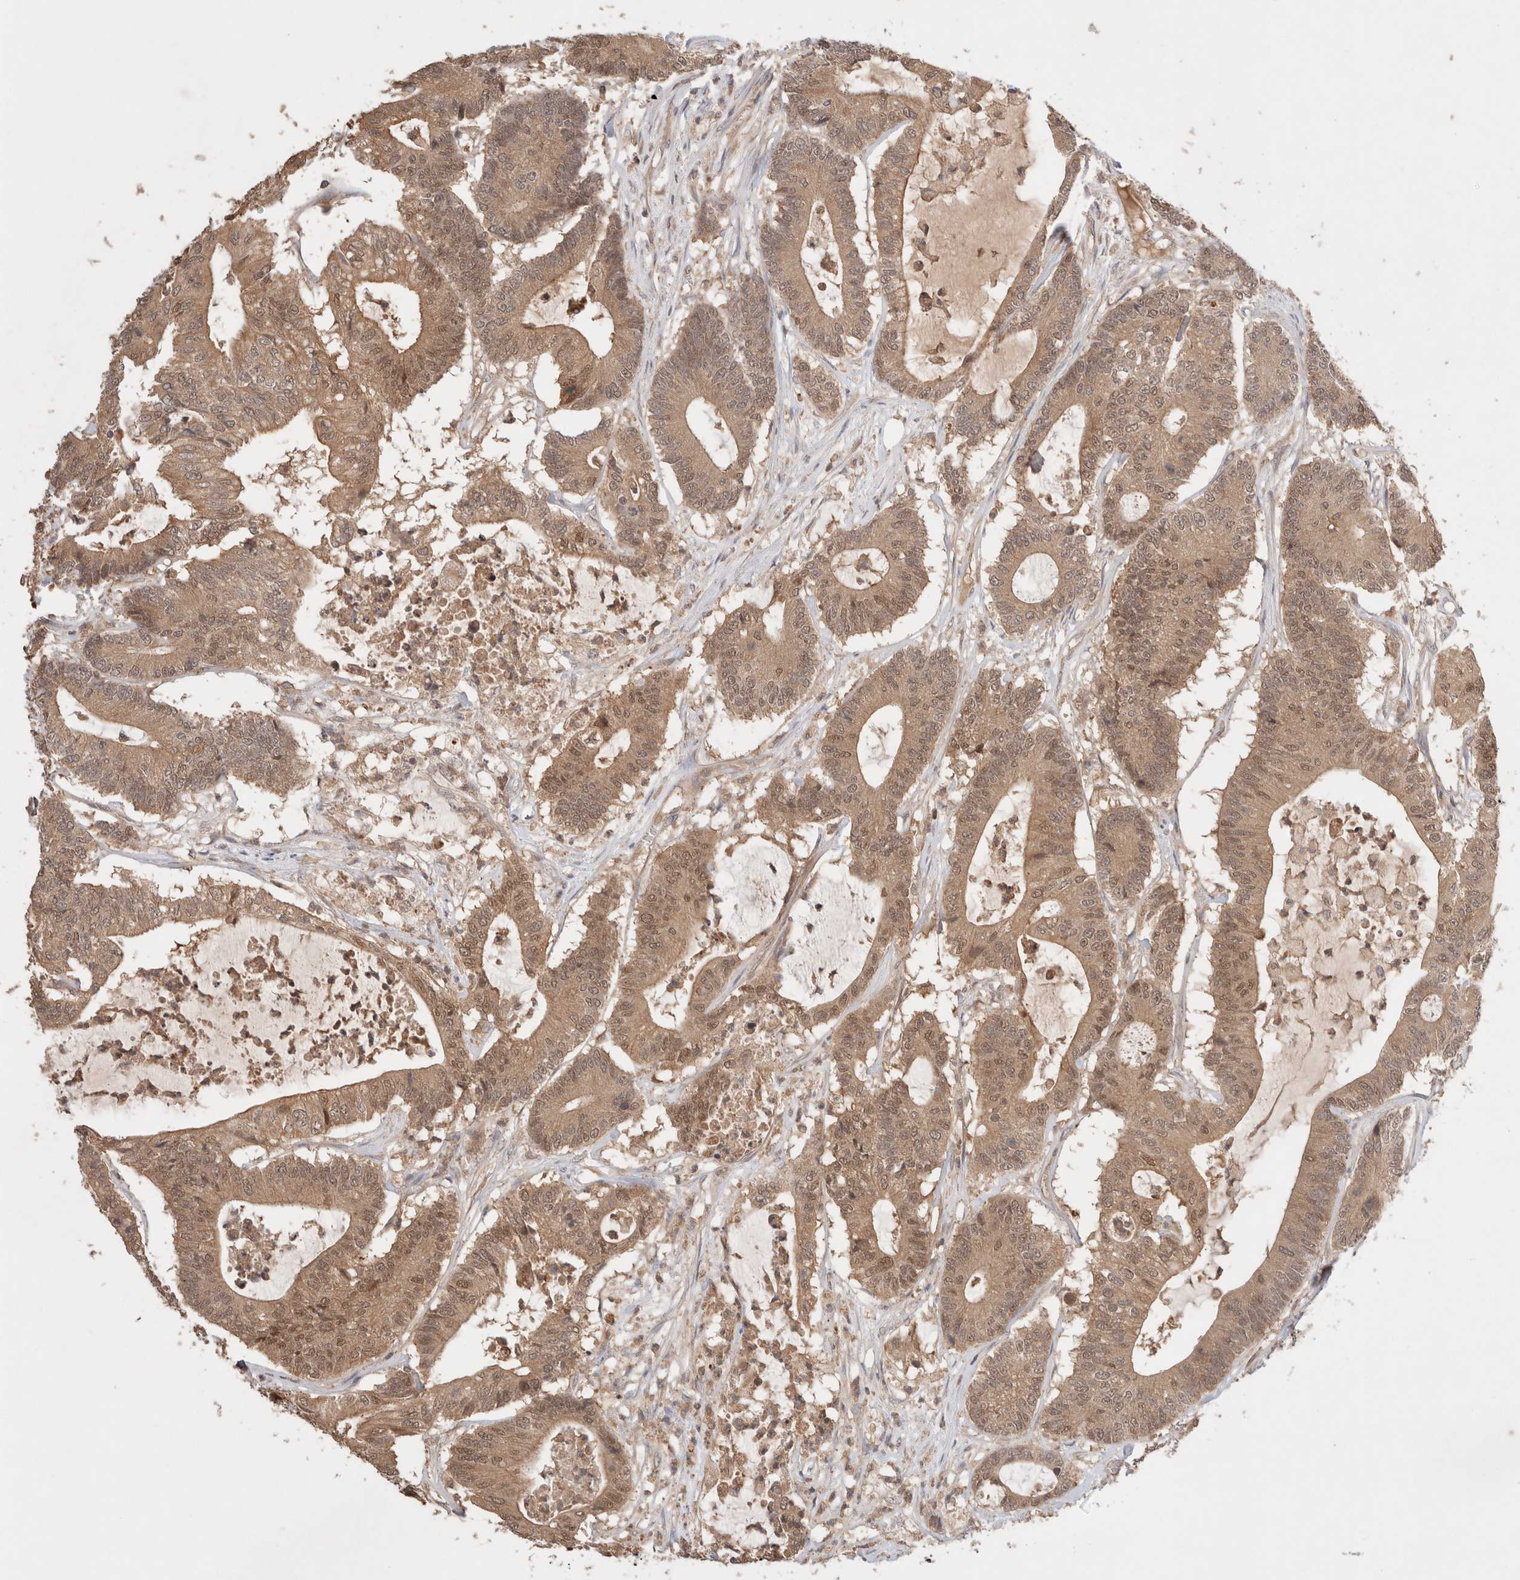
{"staining": {"intensity": "moderate", "quantity": ">75%", "location": "cytoplasmic/membranous,nuclear"}, "tissue": "colorectal cancer", "cell_type": "Tumor cells", "image_type": "cancer", "snomed": [{"axis": "morphology", "description": "Adenocarcinoma, NOS"}, {"axis": "topography", "description": "Colon"}], "caption": "Protein staining exhibits moderate cytoplasmic/membranous and nuclear expression in approximately >75% of tumor cells in colorectal adenocarcinoma.", "gene": "CARNMT1", "patient": {"sex": "female", "age": 84}}